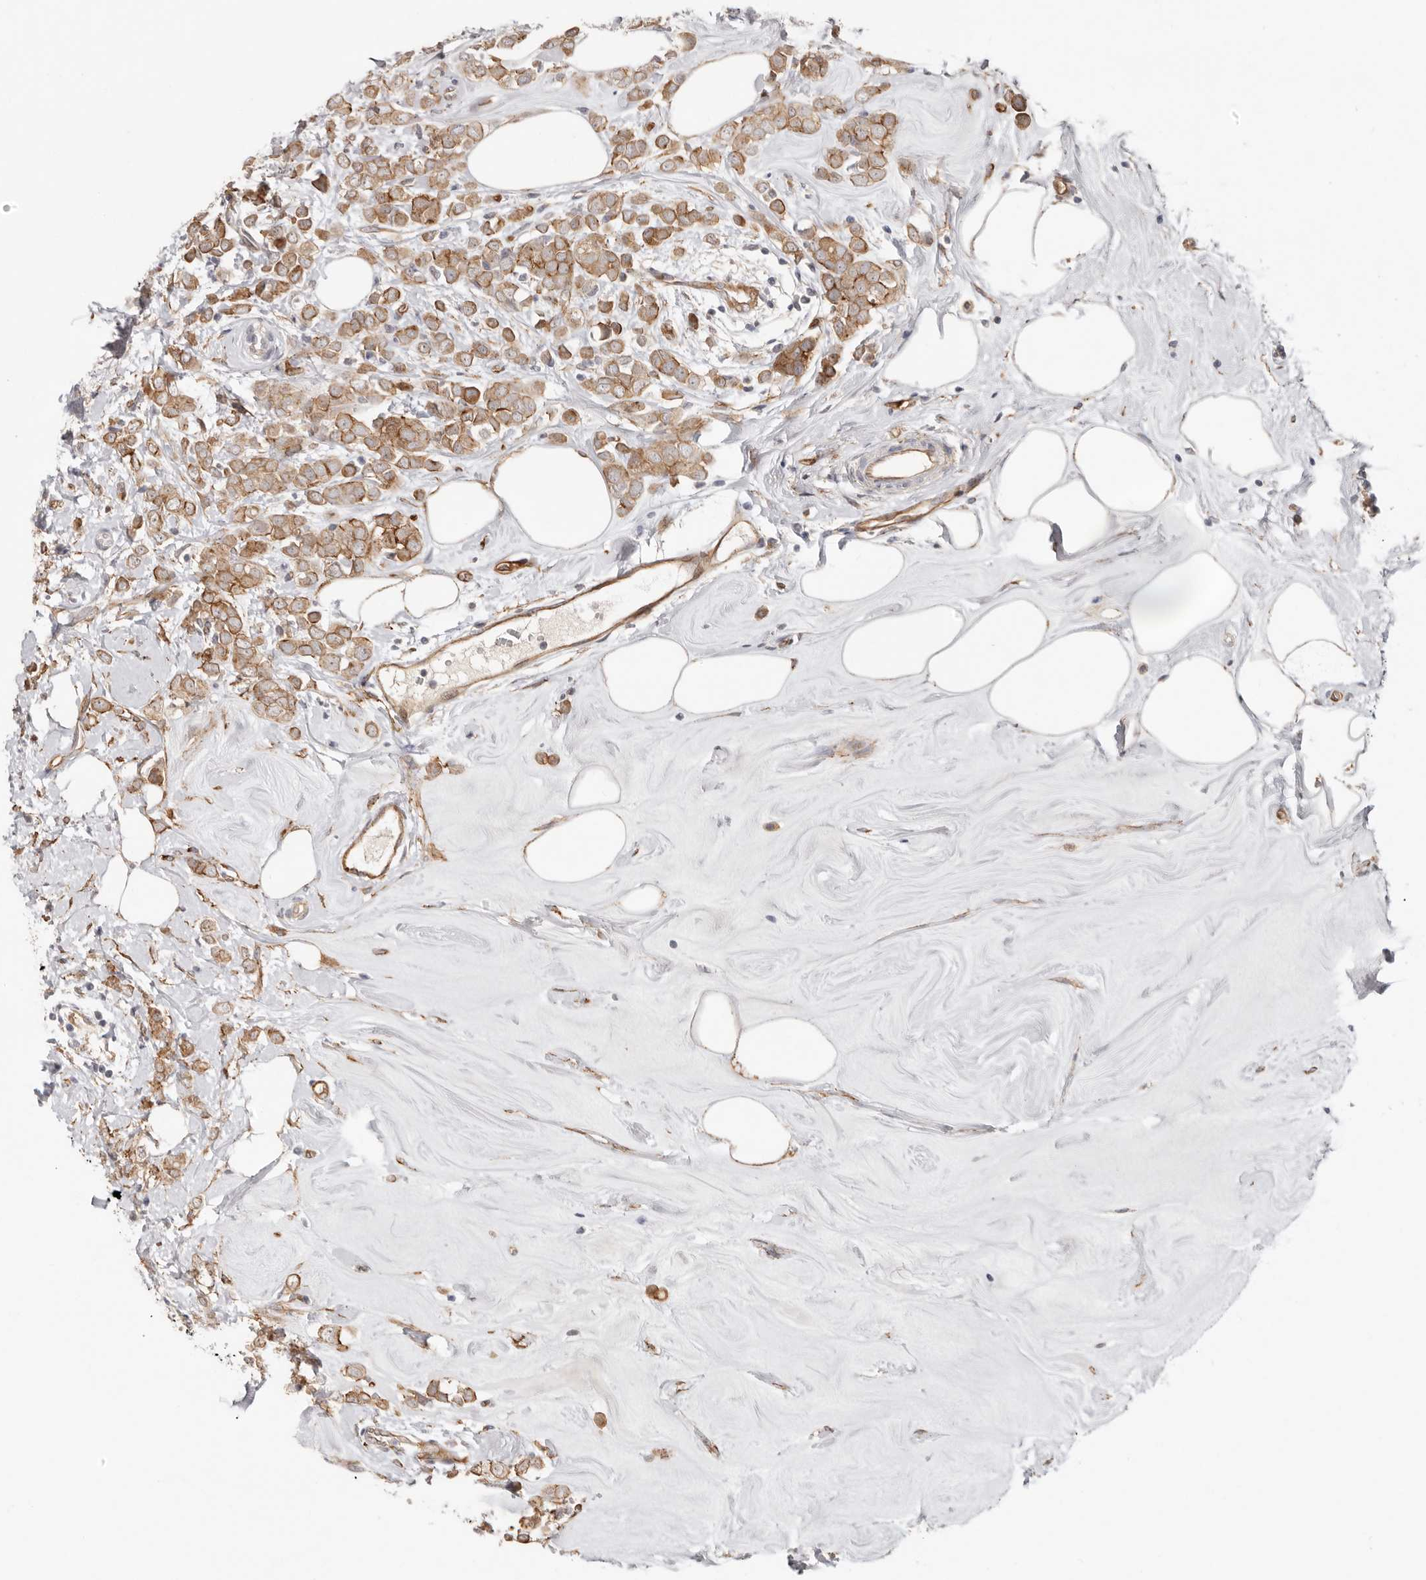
{"staining": {"intensity": "moderate", "quantity": ">75%", "location": "cytoplasmic/membranous"}, "tissue": "breast cancer", "cell_type": "Tumor cells", "image_type": "cancer", "snomed": [{"axis": "morphology", "description": "Lobular carcinoma"}, {"axis": "topography", "description": "Breast"}], "caption": "About >75% of tumor cells in human breast cancer exhibit moderate cytoplasmic/membranous protein expression as visualized by brown immunohistochemical staining.", "gene": "SZT2", "patient": {"sex": "female", "age": 47}}